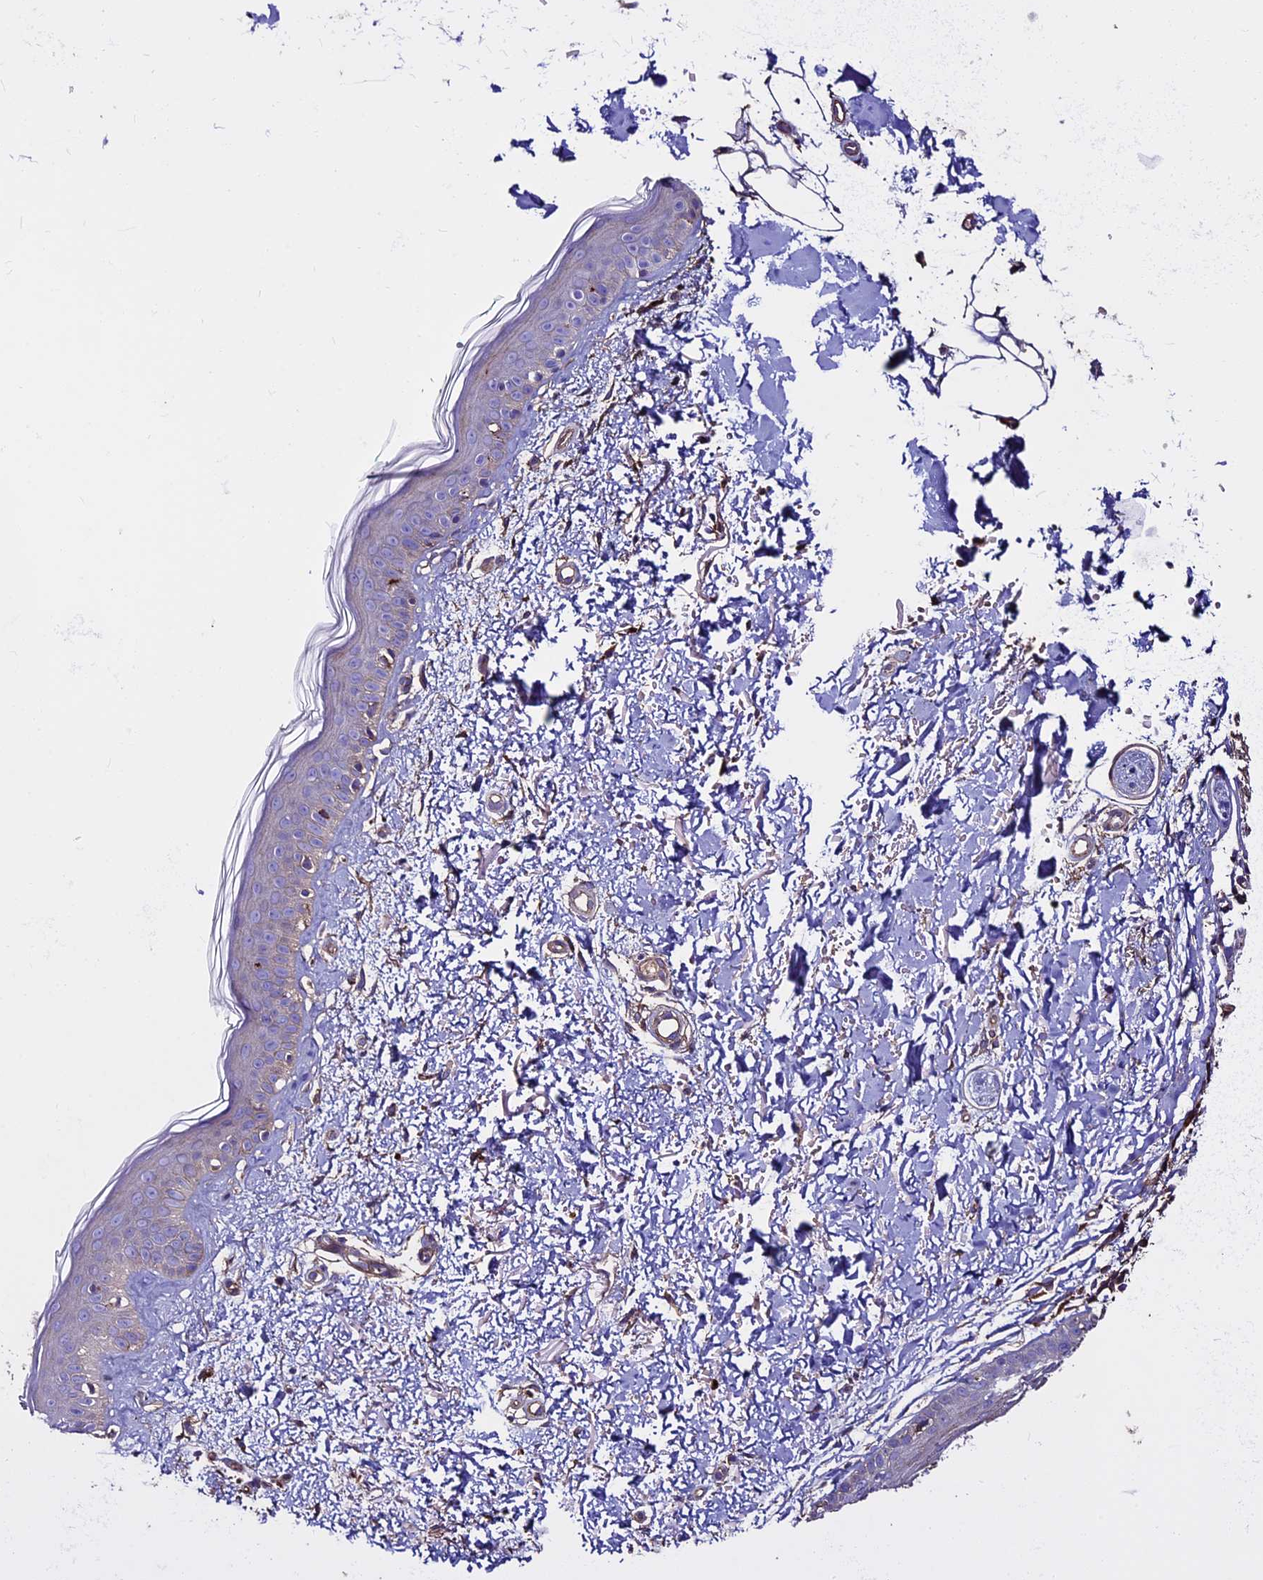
{"staining": {"intensity": "moderate", "quantity": ">75%", "location": "cytoplasmic/membranous"}, "tissue": "skin", "cell_type": "Fibroblasts", "image_type": "normal", "snomed": [{"axis": "morphology", "description": "Normal tissue, NOS"}, {"axis": "topography", "description": "Skin"}], "caption": "High-power microscopy captured an immunohistochemistry image of normal skin, revealing moderate cytoplasmic/membranous positivity in approximately >75% of fibroblasts.", "gene": "EVA1B", "patient": {"sex": "male", "age": 66}}